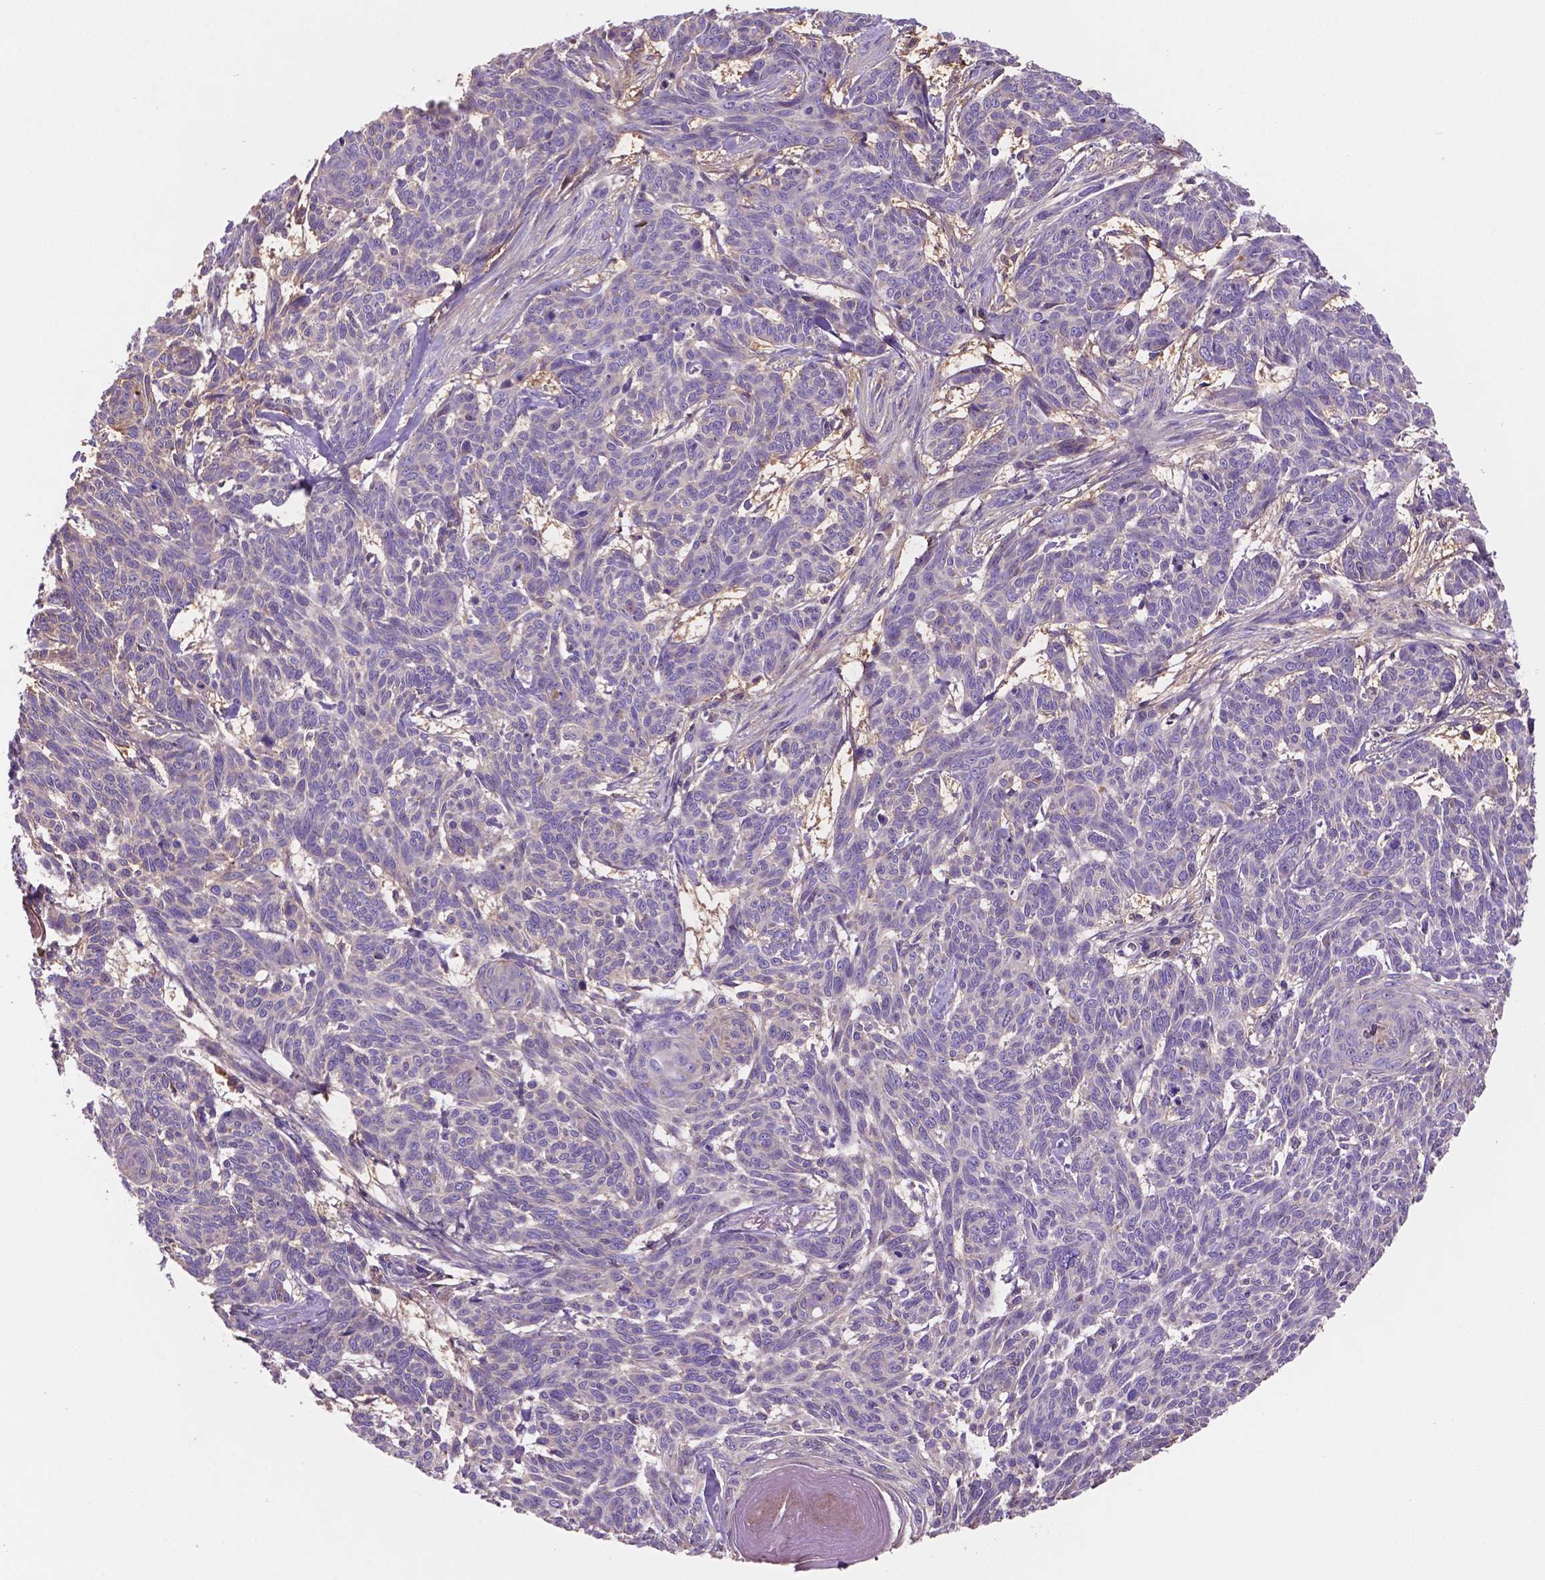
{"staining": {"intensity": "negative", "quantity": "none", "location": "none"}, "tissue": "skin cancer", "cell_type": "Tumor cells", "image_type": "cancer", "snomed": [{"axis": "morphology", "description": "Basal cell carcinoma"}, {"axis": "topography", "description": "Skin"}], "caption": "IHC photomicrograph of skin cancer (basal cell carcinoma) stained for a protein (brown), which exhibits no expression in tumor cells.", "gene": "MKRN2OS", "patient": {"sex": "female", "age": 93}}